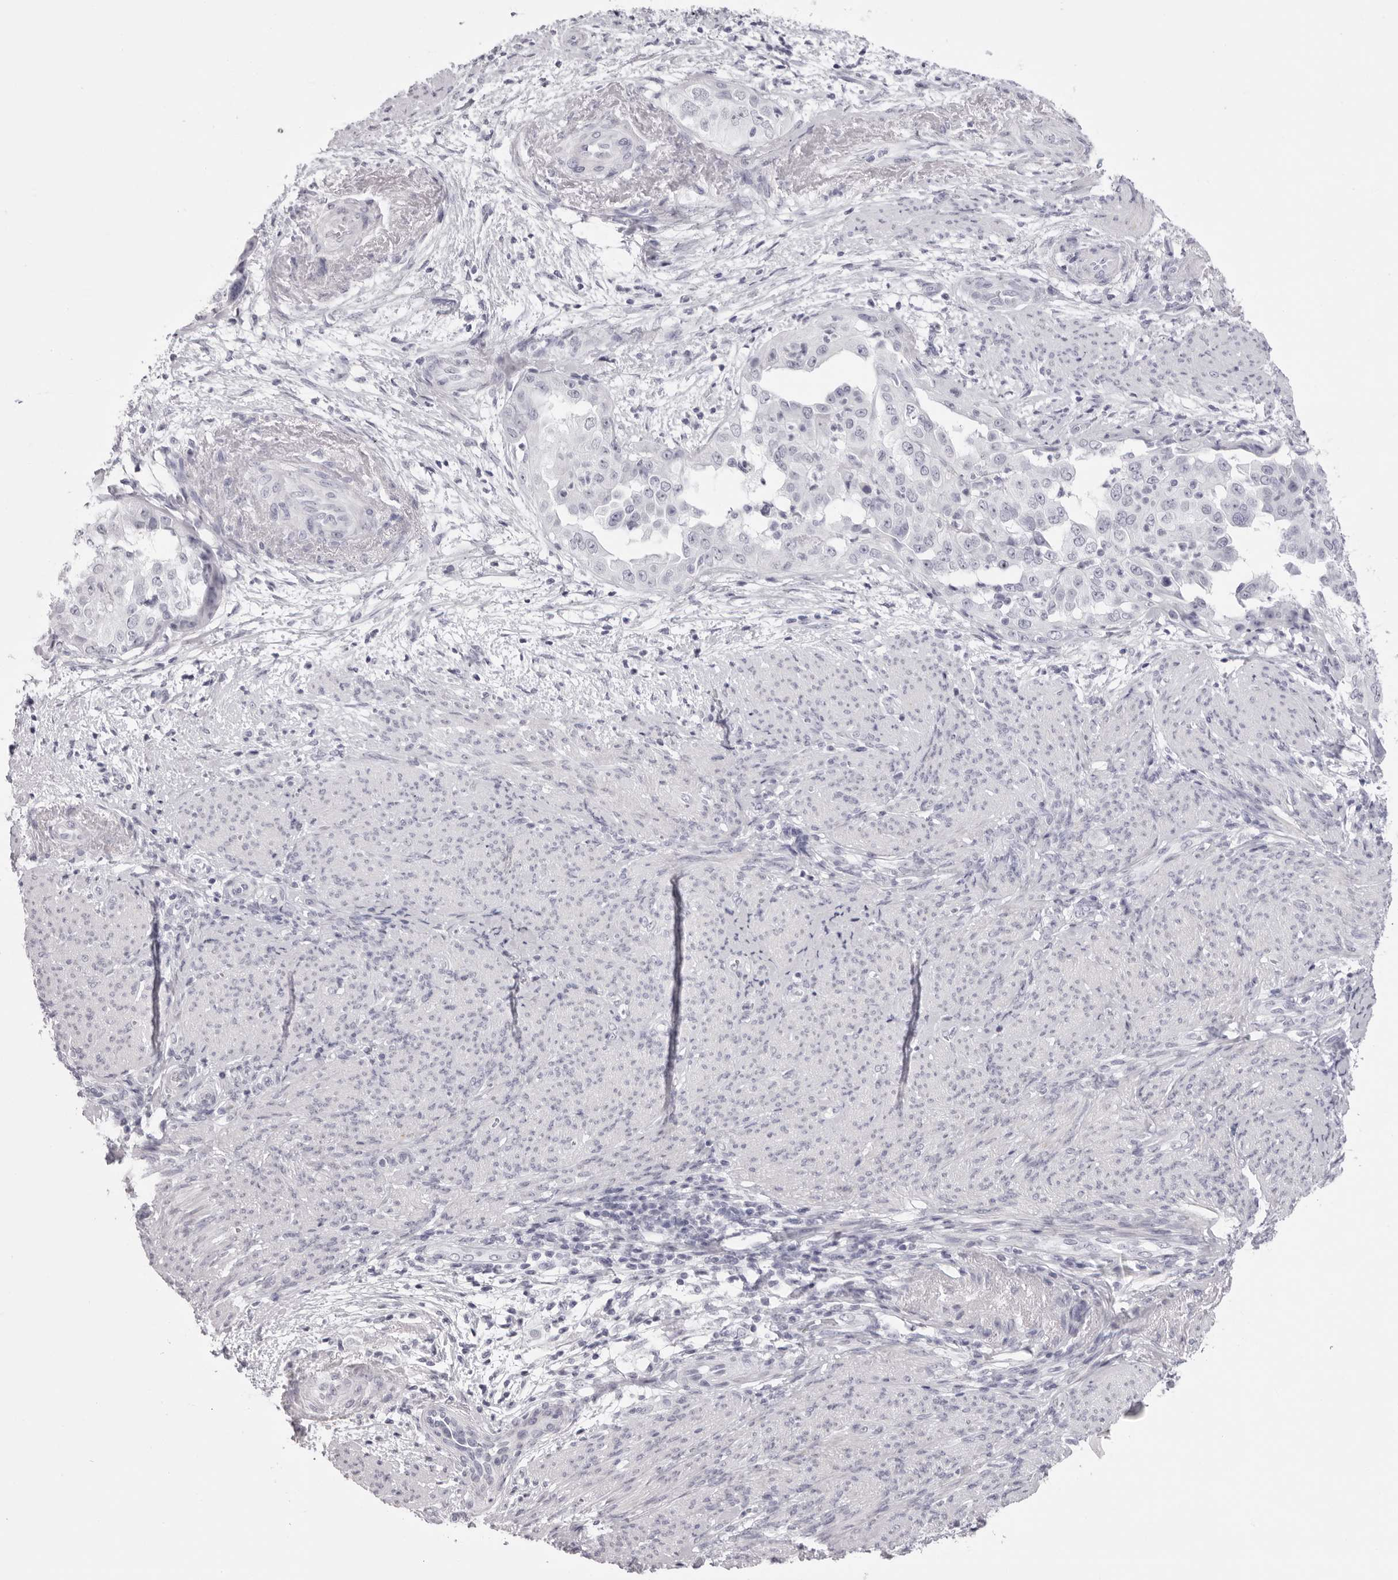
{"staining": {"intensity": "negative", "quantity": "none", "location": "none"}, "tissue": "endometrial cancer", "cell_type": "Tumor cells", "image_type": "cancer", "snomed": [{"axis": "morphology", "description": "Adenocarcinoma, NOS"}, {"axis": "topography", "description": "Endometrium"}], "caption": "Human adenocarcinoma (endometrial) stained for a protein using IHC displays no staining in tumor cells.", "gene": "SPTA1", "patient": {"sex": "female", "age": 85}}